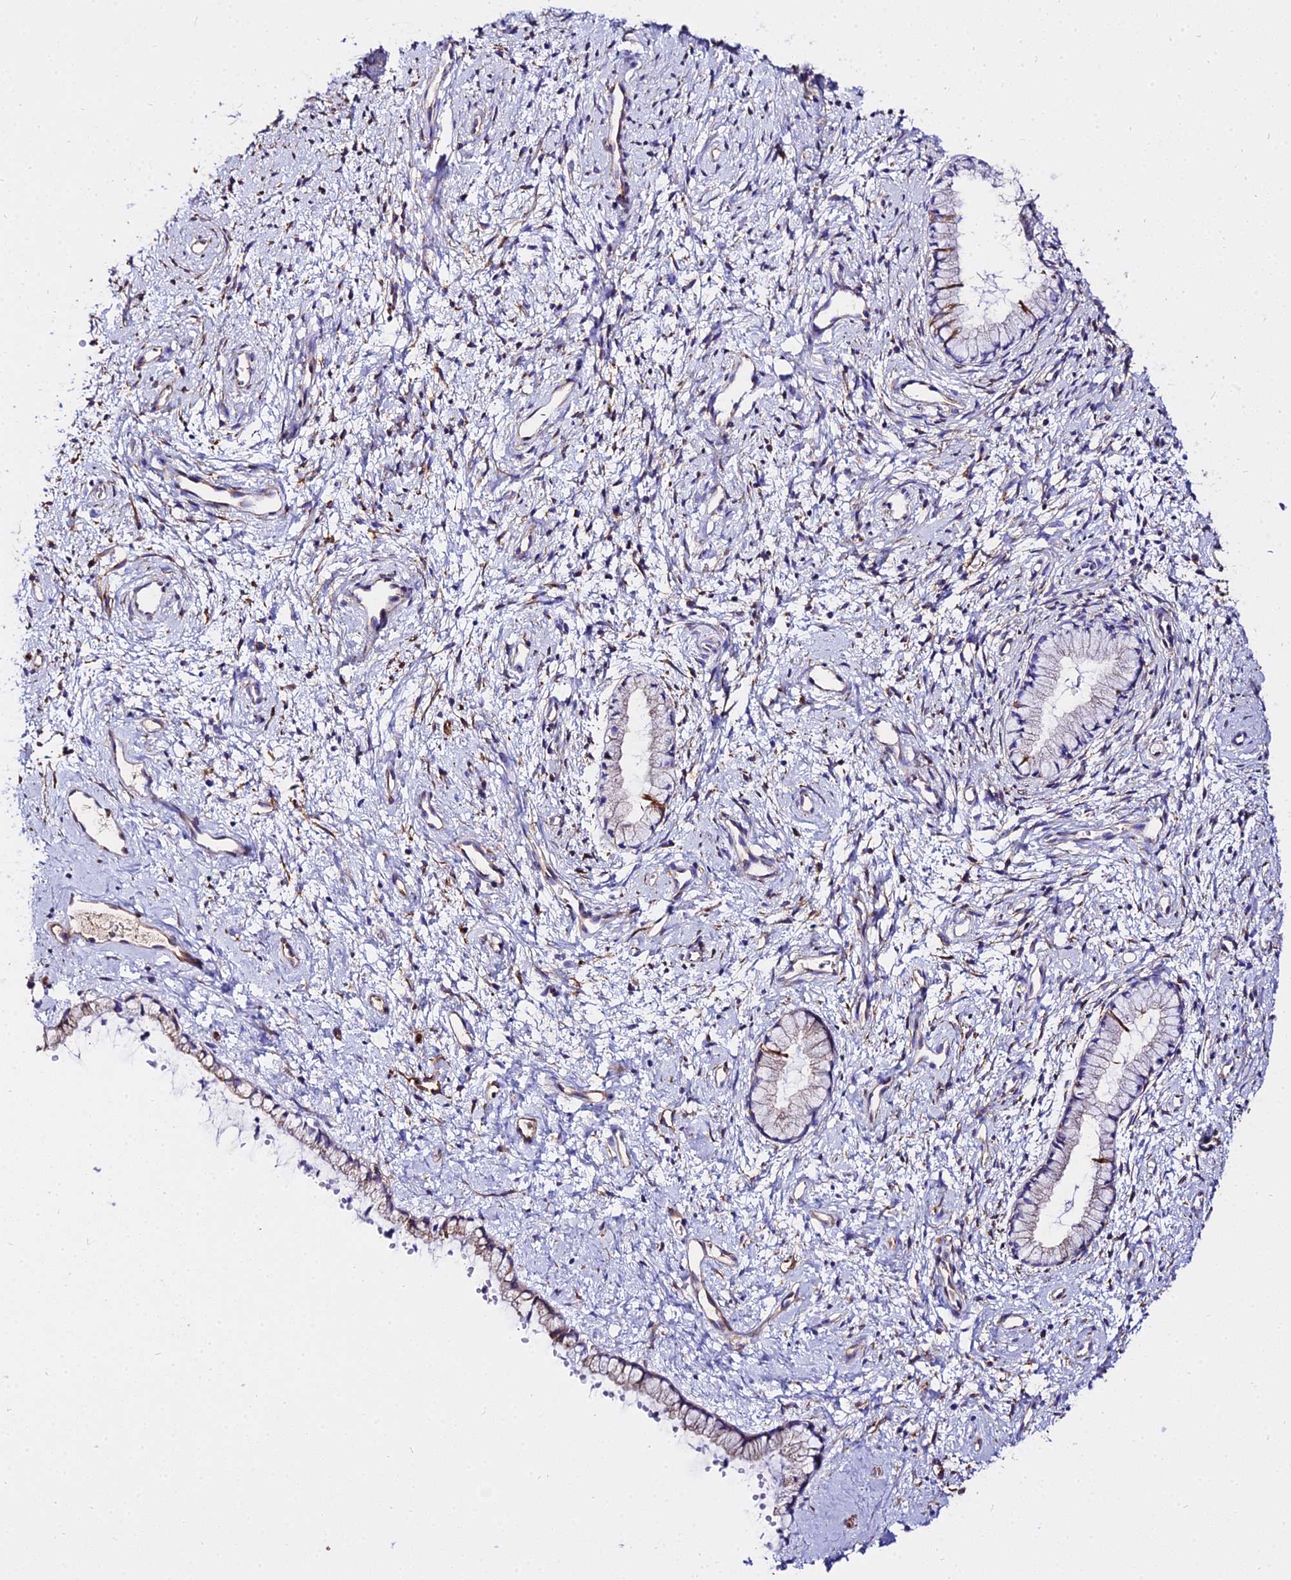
{"staining": {"intensity": "negative", "quantity": "none", "location": "none"}, "tissue": "cervix", "cell_type": "Glandular cells", "image_type": "normal", "snomed": [{"axis": "morphology", "description": "Normal tissue, NOS"}, {"axis": "topography", "description": "Cervix"}], "caption": "Immunohistochemistry (IHC) photomicrograph of normal human cervix stained for a protein (brown), which displays no positivity in glandular cells.", "gene": "TUBA1A", "patient": {"sex": "female", "age": 57}}